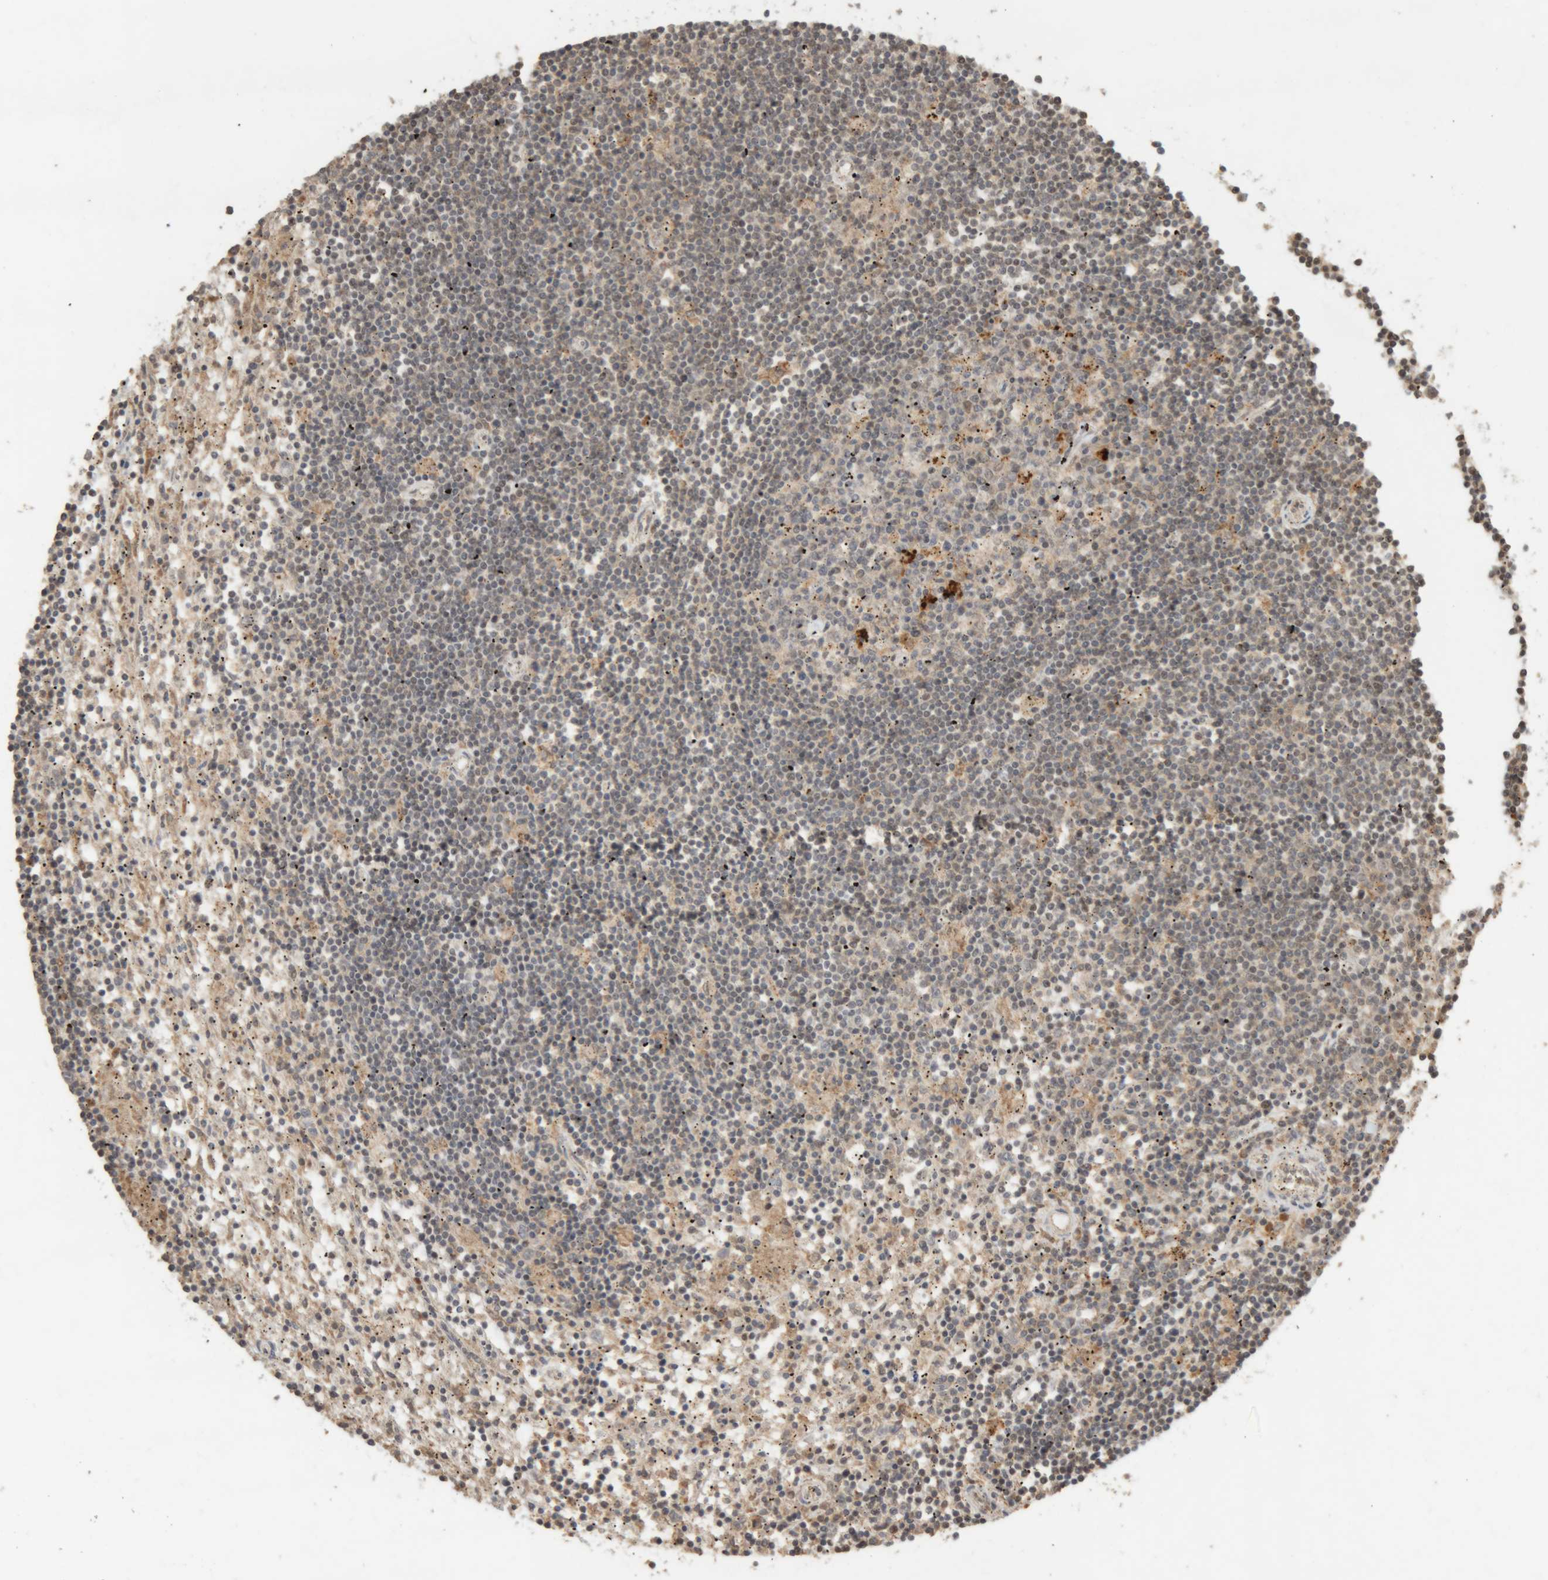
{"staining": {"intensity": "weak", "quantity": "<25%", "location": "nuclear"}, "tissue": "lymphoma", "cell_type": "Tumor cells", "image_type": "cancer", "snomed": [{"axis": "morphology", "description": "Malignant lymphoma, non-Hodgkin's type, Low grade"}, {"axis": "topography", "description": "Spleen"}], "caption": "Histopathology image shows no protein staining in tumor cells of lymphoma tissue.", "gene": "KEAP1", "patient": {"sex": "male", "age": 76}}